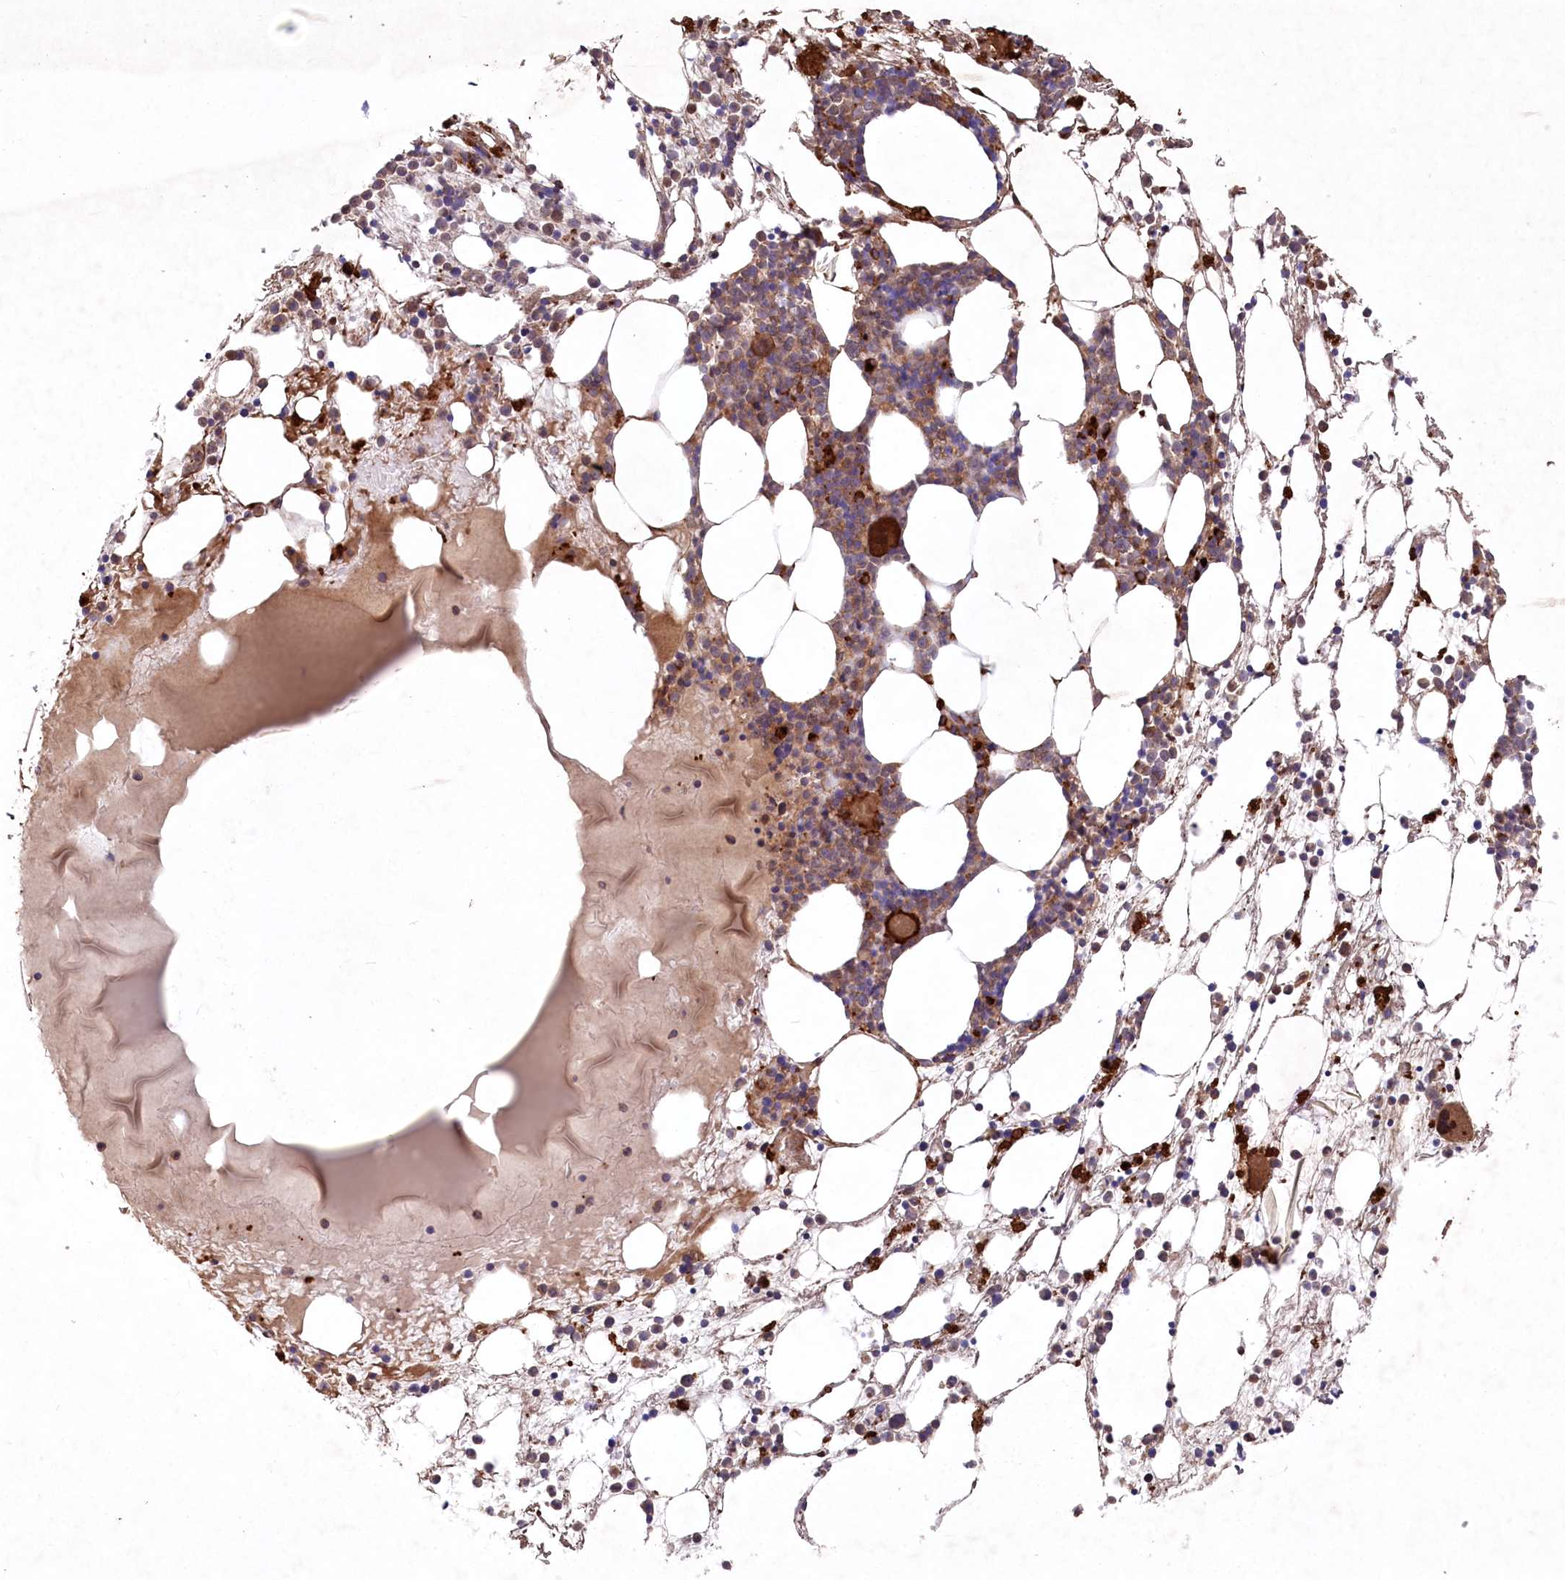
{"staining": {"intensity": "strong", "quantity": "<25%", "location": "cytoplasmic/membranous"}, "tissue": "bone marrow", "cell_type": "Hematopoietic cells", "image_type": "normal", "snomed": [{"axis": "morphology", "description": "Normal tissue, NOS"}, {"axis": "topography", "description": "Bone marrow"}], "caption": "IHC staining of unremarkable bone marrow, which reveals medium levels of strong cytoplasmic/membranous staining in approximately <25% of hematopoietic cells indicating strong cytoplasmic/membranous protein positivity. The staining was performed using DAB (brown) for protein detection and nuclei were counterstained in hematoxylin (blue).", "gene": "PPP1R21", "patient": {"sex": "male", "age": 75}}